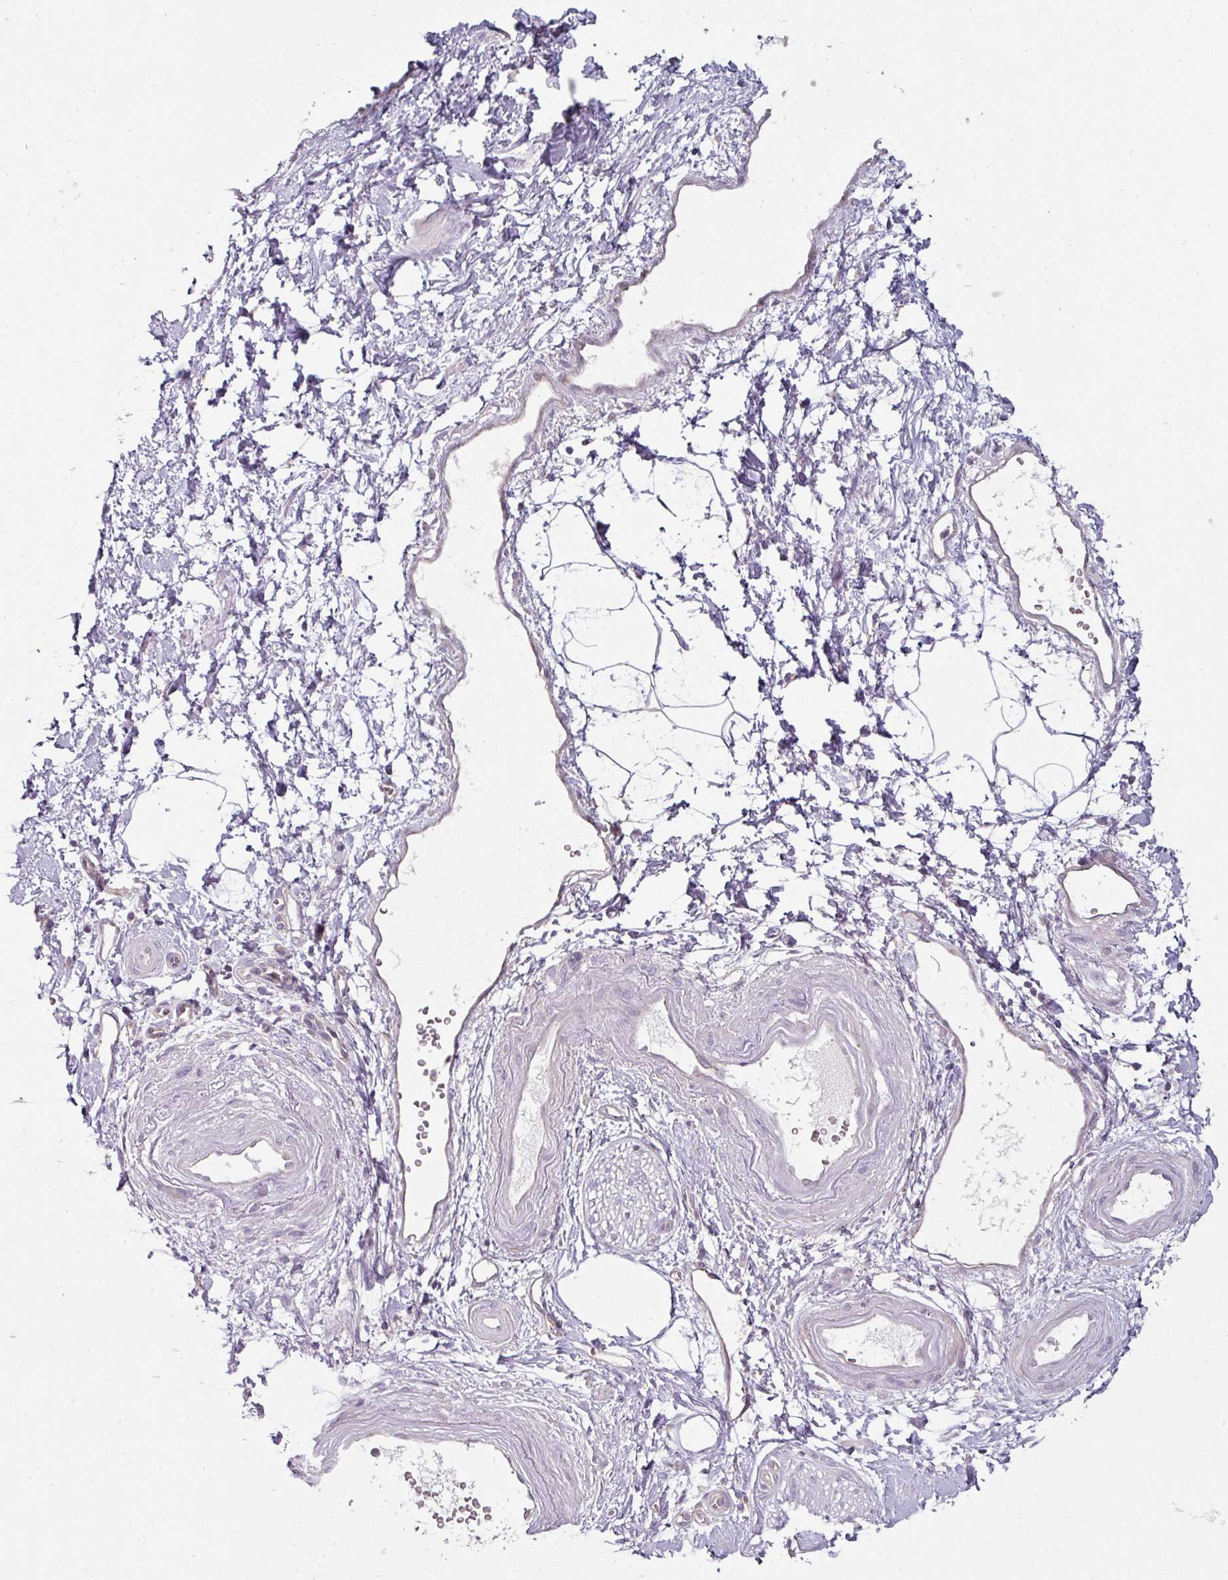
{"staining": {"intensity": "negative", "quantity": "none", "location": "none"}, "tissue": "adipose tissue", "cell_type": "Adipocytes", "image_type": "normal", "snomed": [{"axis": "morphology", "description": "Normal tissue, NOS"}, {"axis": "topography", "description": "Prostate"}, {"axis": "topography", "description": "Peripheral nerve tissue"}], "caption": "Protein analysis of benign adipose tissue reveals no significant staining in adipocytes.", "gene": "C19orf33", "patient": {"sex": "male", "age": 55}}